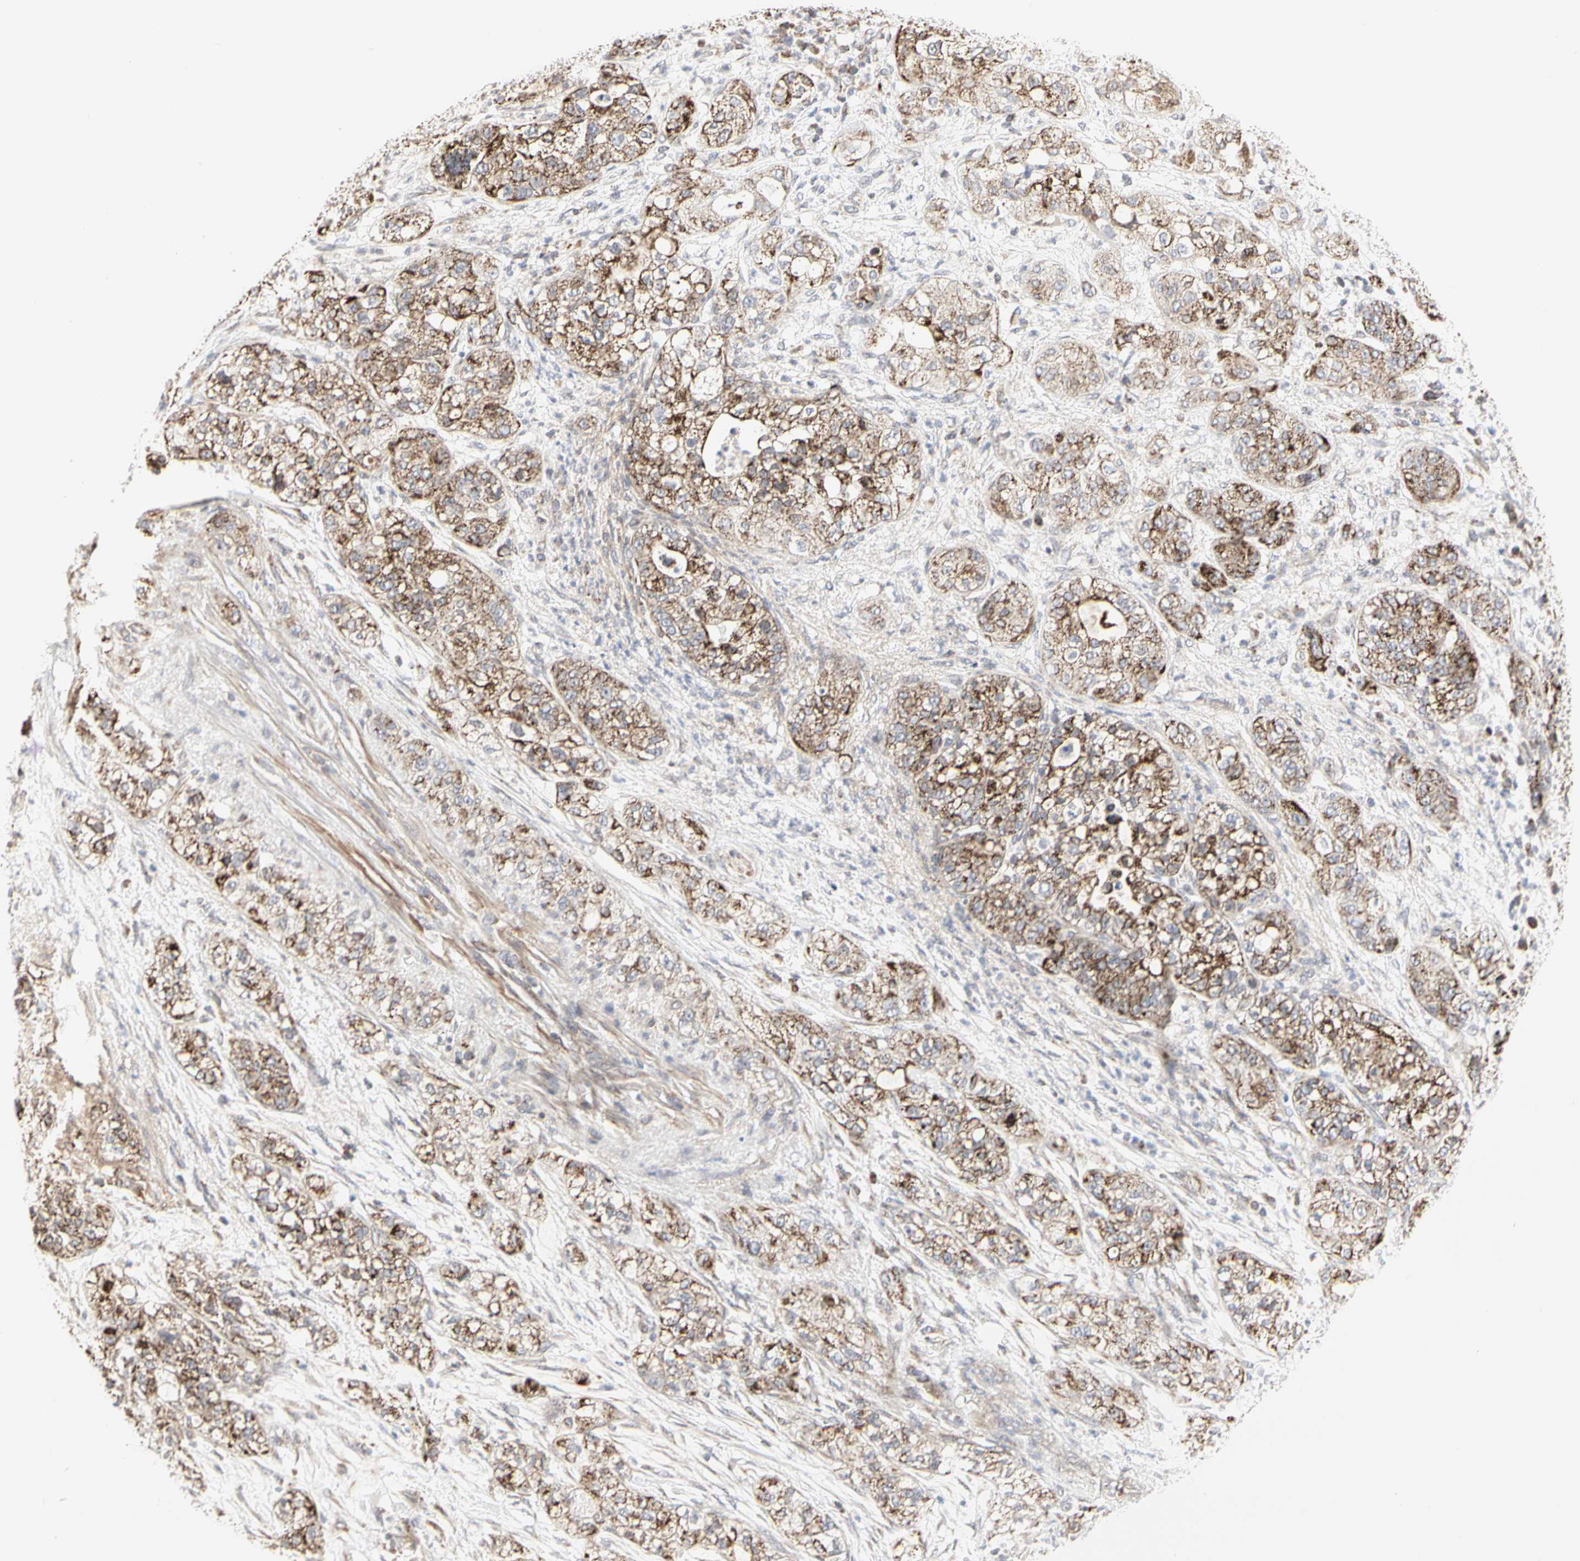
{"staining": {"intensity": "moderate", "quantity": ">75%", "location": "cytoplasmic/membranous"}, "tissue": "pancreatic cancer", "cell_type": "Tumor cells", "image_type": "cancer", "snomed": [{"axis": "morphology", "description": "Adenocarcinoma, NOS"}, {"axis": "topography", "description": "Pancreas"}], "caption": "Immunohistochemistry (IHC) of human pancreatic cancer exhibits medium levels of moderate cytoplasmic/membranous staining in about >75% of tumor cells.", "gene": "TSKU", "patient": {"sex": "female", "age": 78}}